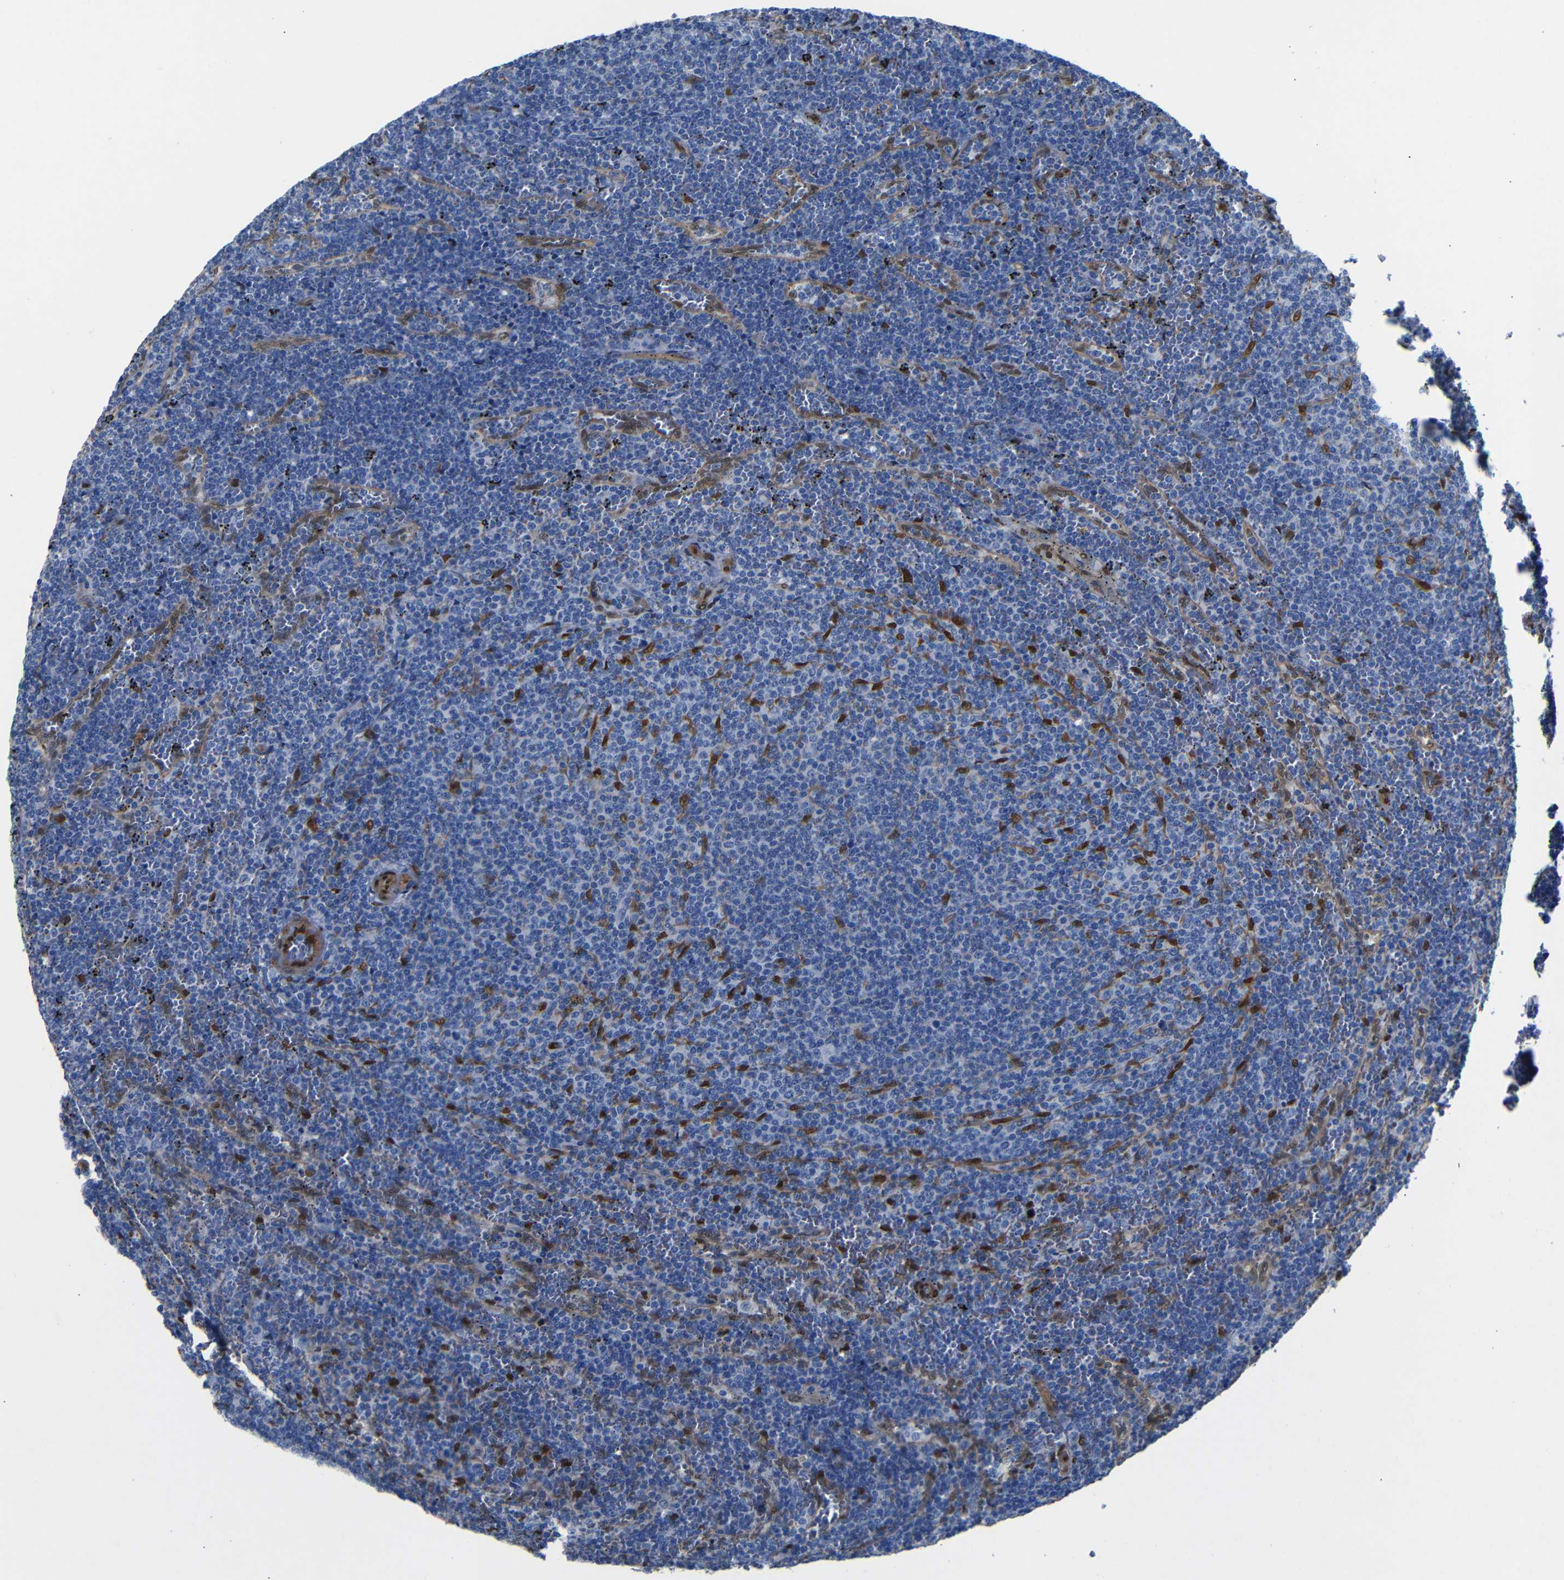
{"staining": {"intensity": "negative", "quantity": "none", "location": "none"}, "tissue": "lymphoma", "cell_type": "Tumor cells", "image_type": "cancer", "snomed": [{"axis": "morphology", "description": "Malignant lymphoma, non-Hodgkin's type, Low grade"}, {"axis": "topography", "description": "Spleen"}], "caption": "There is no significant expression in tumor cells of malignant lymphoma, non-Hodgkin's type (low-grade). The staining is performed using DAB brown chromogen with nuclei counter-stained in using hematoxylin.", "gene": "YAP1", "patient": {"sex": "female", "age": 50}}